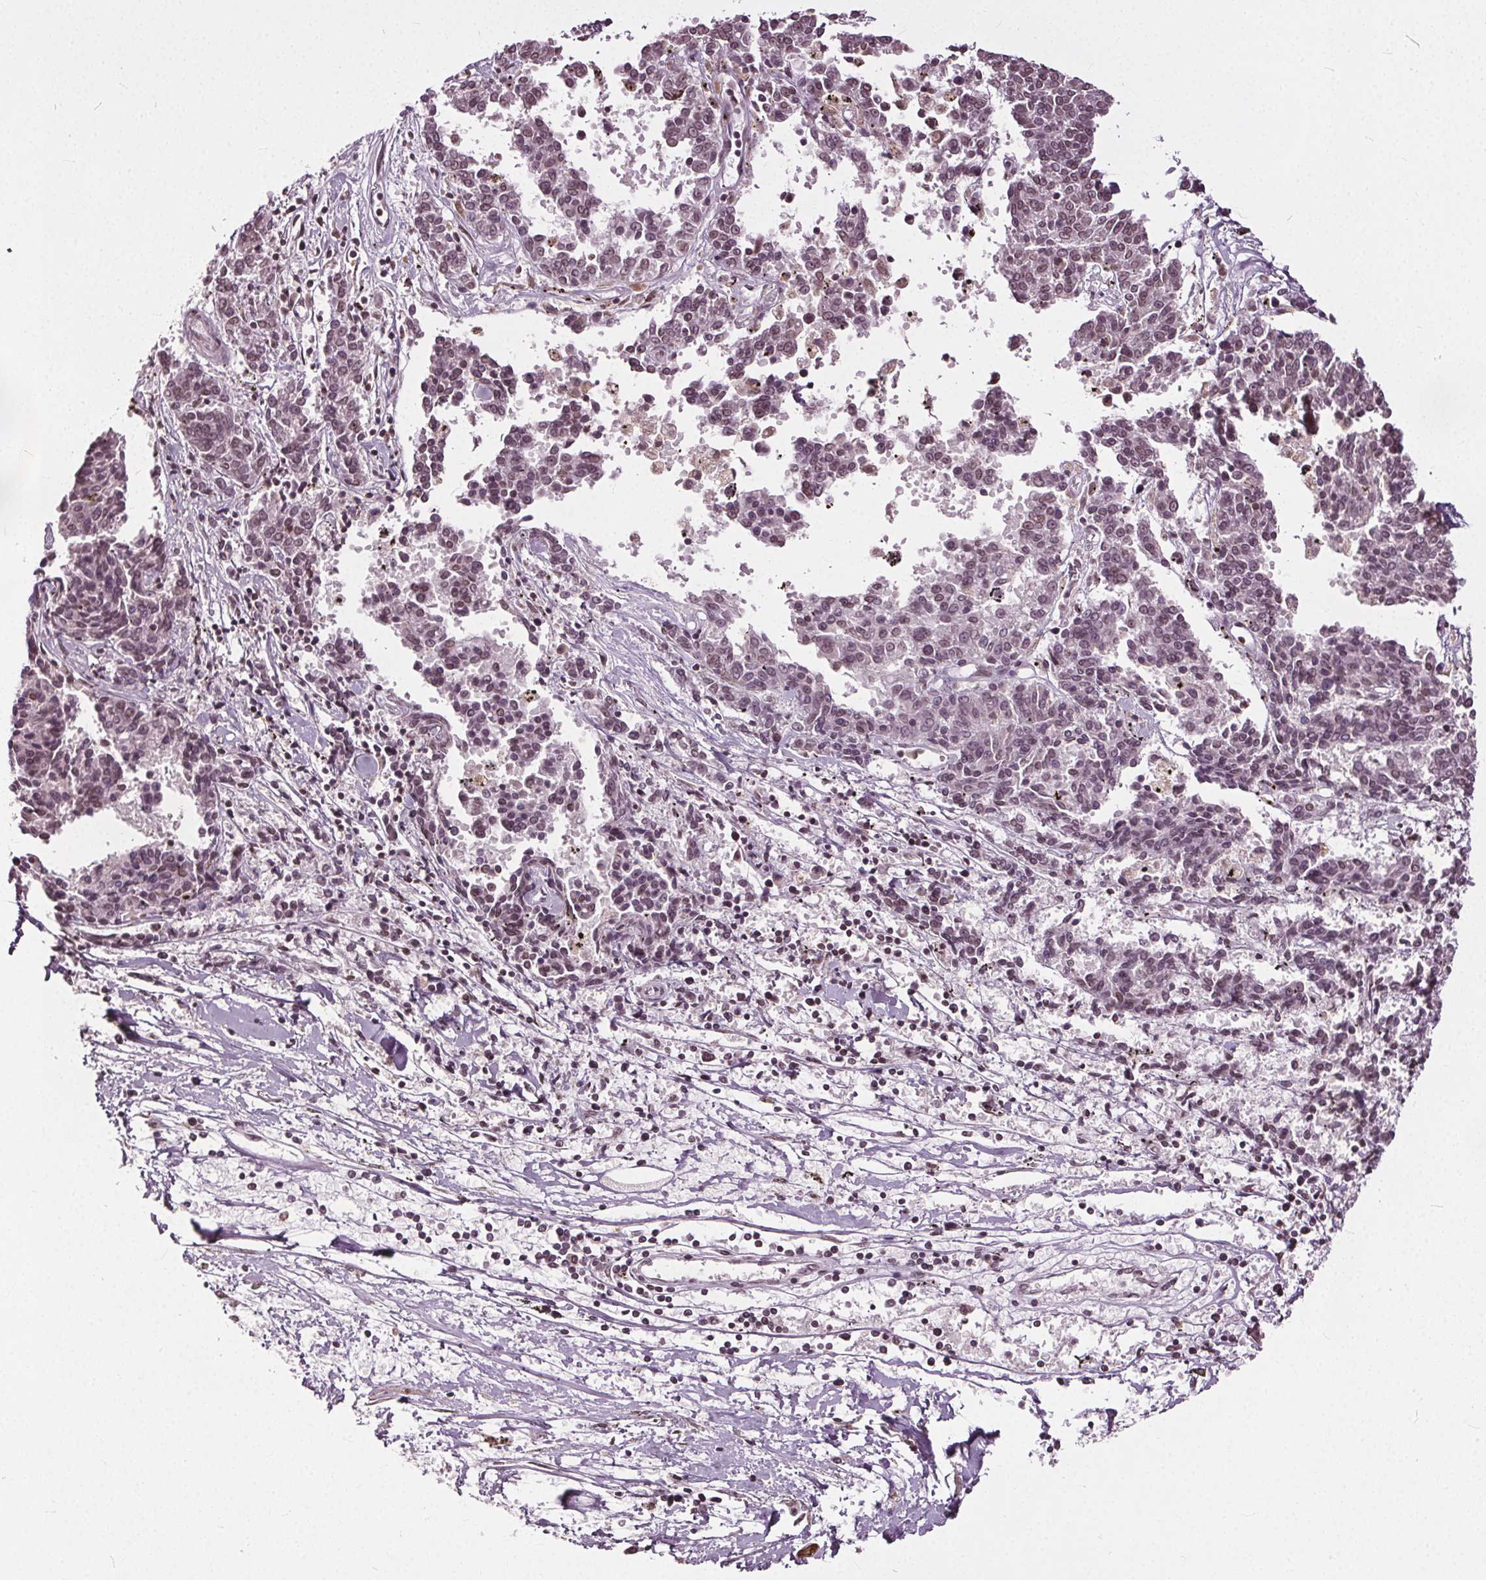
{"staining": {"intensity": "weak", "quantity": "25%-75%", "location": "cytoplasmic/membranous,nuclear"}, "tissue": "melanoma", "cell_type": "Tumor cells", "image_type": "cancer", "snomed": [{"axis": "morphology", "description": "Malignant melanoma, NOS"}, {"axis": "topography", "description": "Skin"}], "caption": "A histopathology image of malignant melanoma stained for a protein demonstrates weak cytoplasmic/membranous and nuclear brown staining in tumor cells.", "gene": "TTC39C", "patient": {"sex": "female", "age": 72}}